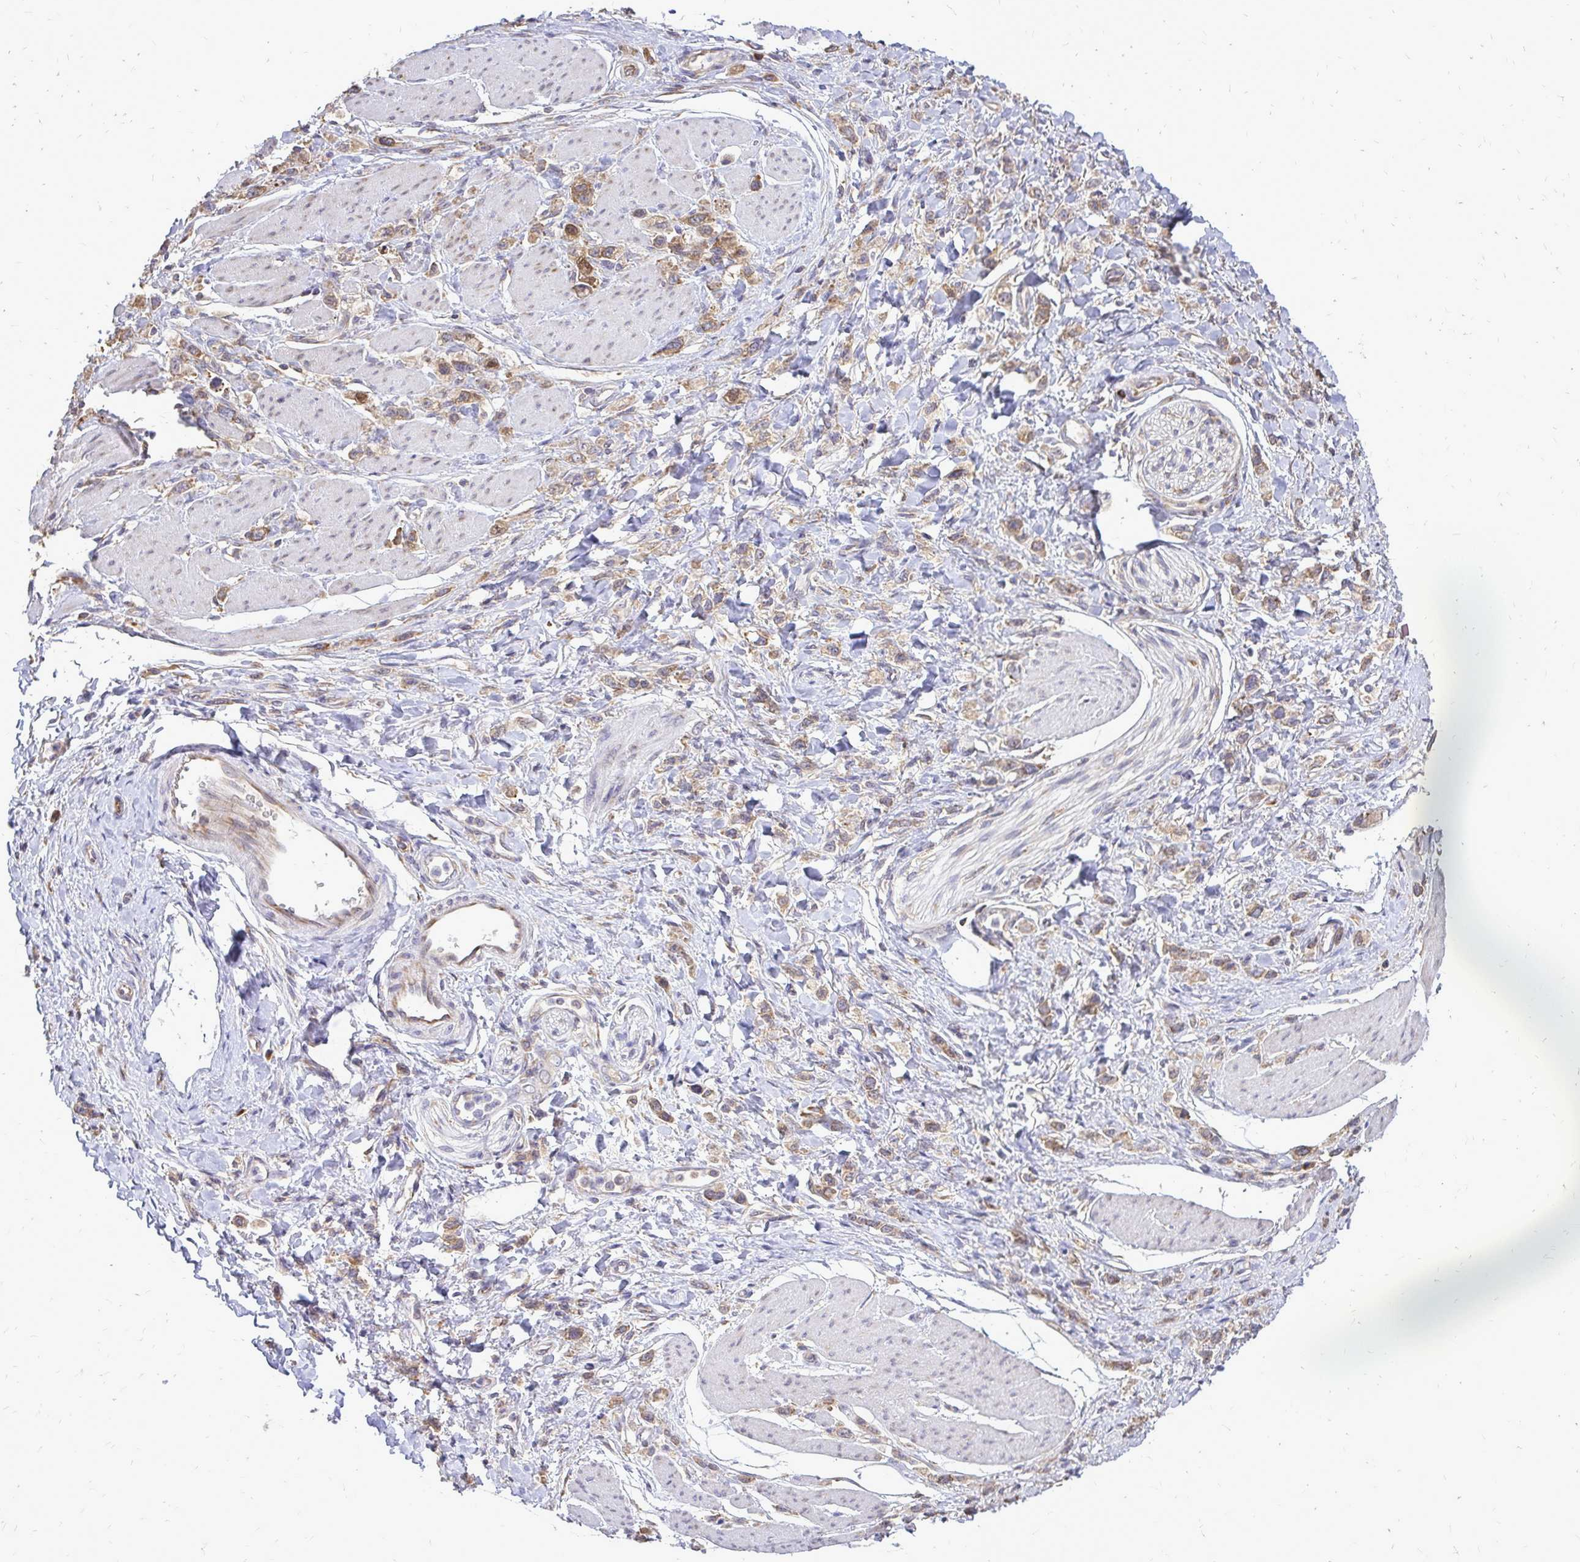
{"staining": {"intensity": "moderate", "quantity": ">75%", "location": "cytoplasmic/membranous"}, "tissue": "stomach cancer", "cell_type": "Tumor cells", "image_type": "cancer", "snomed": [{"axis": "morphology", "description": "Adenocarcinoma, NOS"}, {"axis": "topography", "description": "Stomach"}], "caption": "This photomicrograph shows immunohistochemistry (IHC) staining of human stomach cancer (adenocarcinoma), with medium moderate cytoplasmic/membranous staining in about >75% of tumor cells.", "gene": "RPS3", "patient": {"sex": "female", "age": 65}}